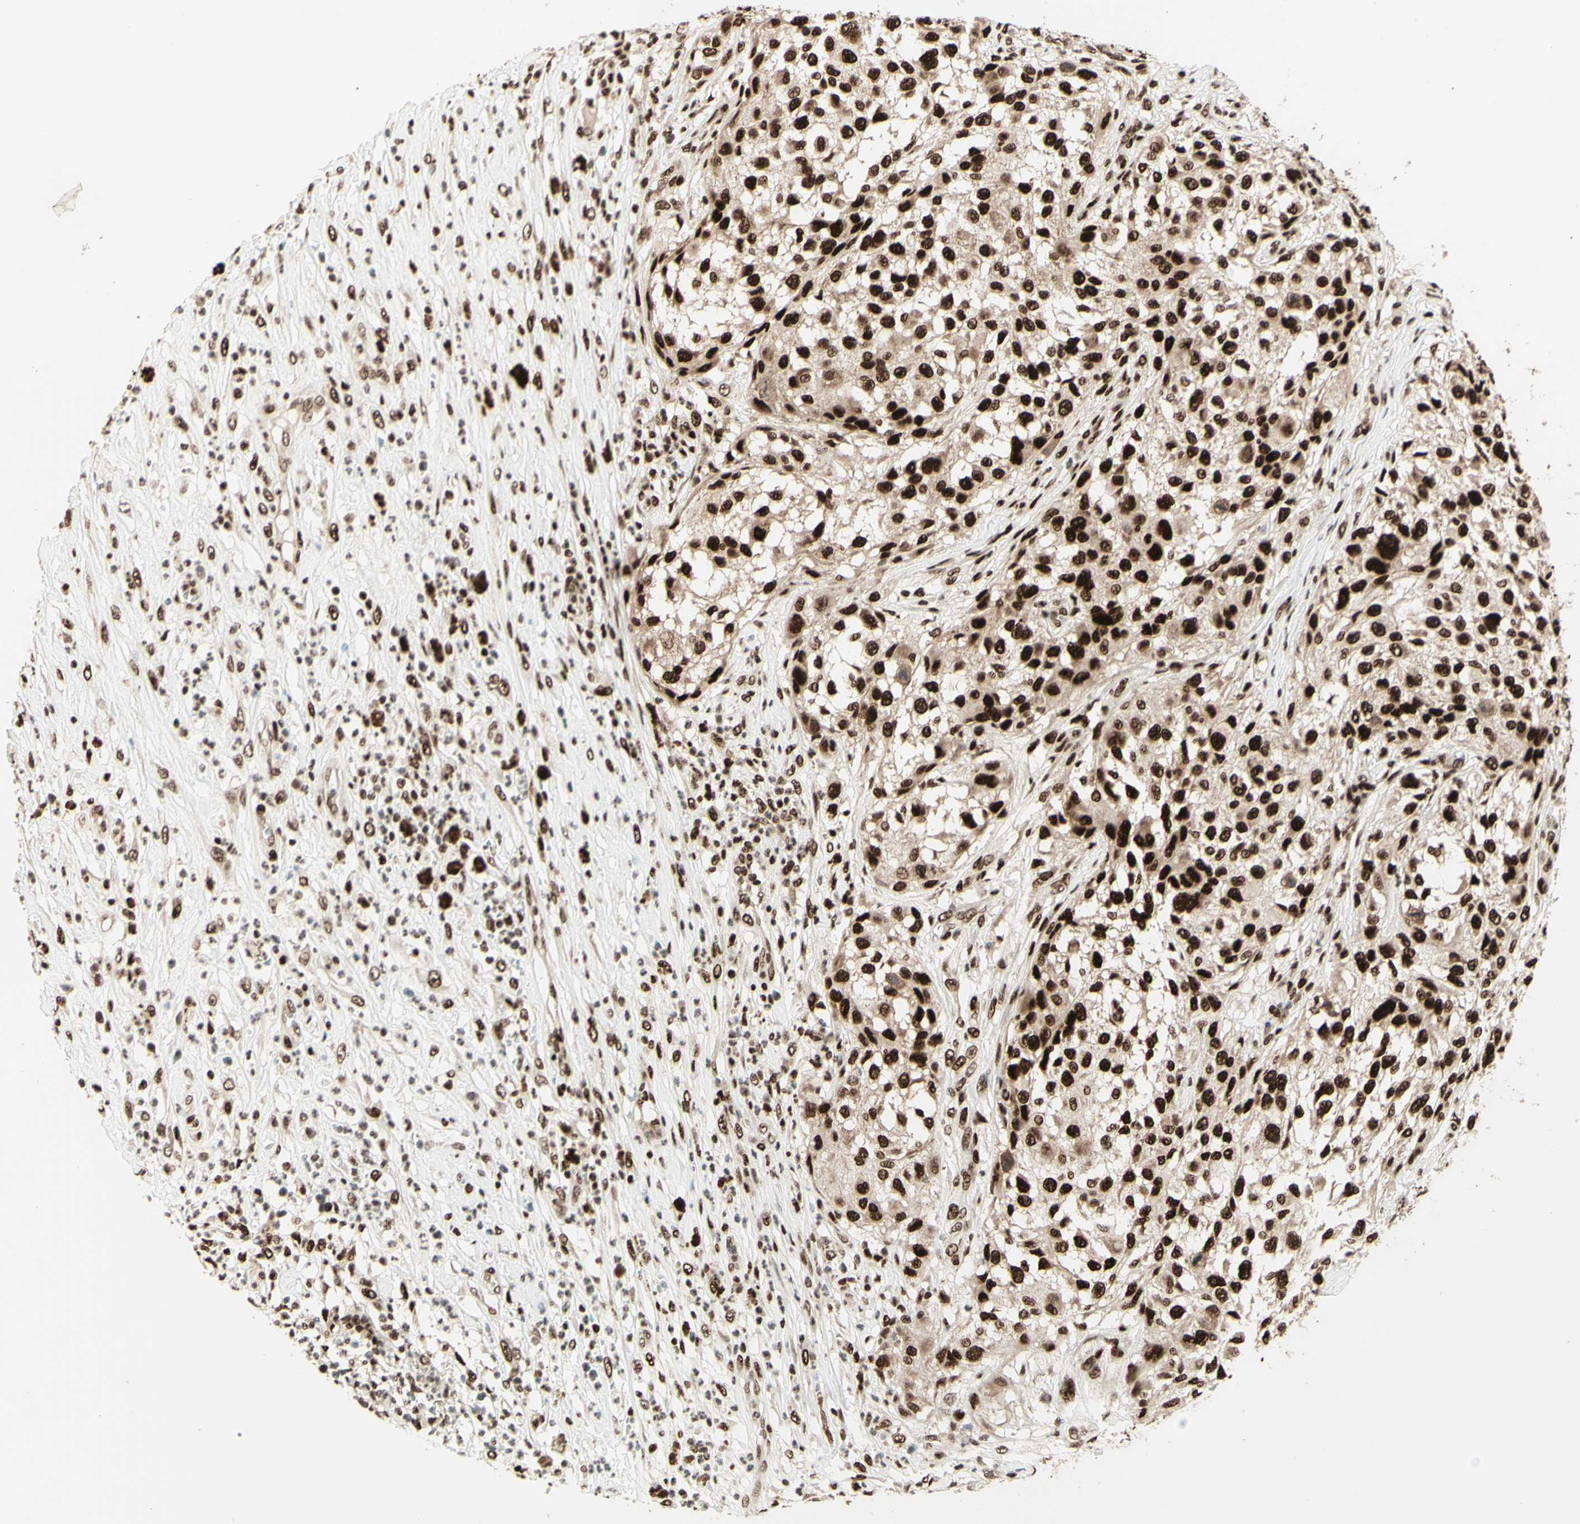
{"staining": {"intensity": "strong", "quantity": ">75%", "location": "nuclear"}, "tissue": "melanoma", "cell_type": "Tumor cells", "image_type": "cancer", "snomed": [{"axis": "morphology", "description": "Necrosis, NOS"}, {"axis": "morphology", "description": "Malignant melanoma, NOS"}, {"axis": "topography", "description": "Skin"}], "caption": "Protein expression analysis of malignant melanoma displays strong nuclear positivity in about >75% of tumor cells. Using DAB (3,3'-diaminobenzidine) (brown) and hematoxylin (blue) stains, captured at high magnification using brightfield microscopy.", "gene": "NR3C1", "patient": {"sex": "female", "age": 87}}